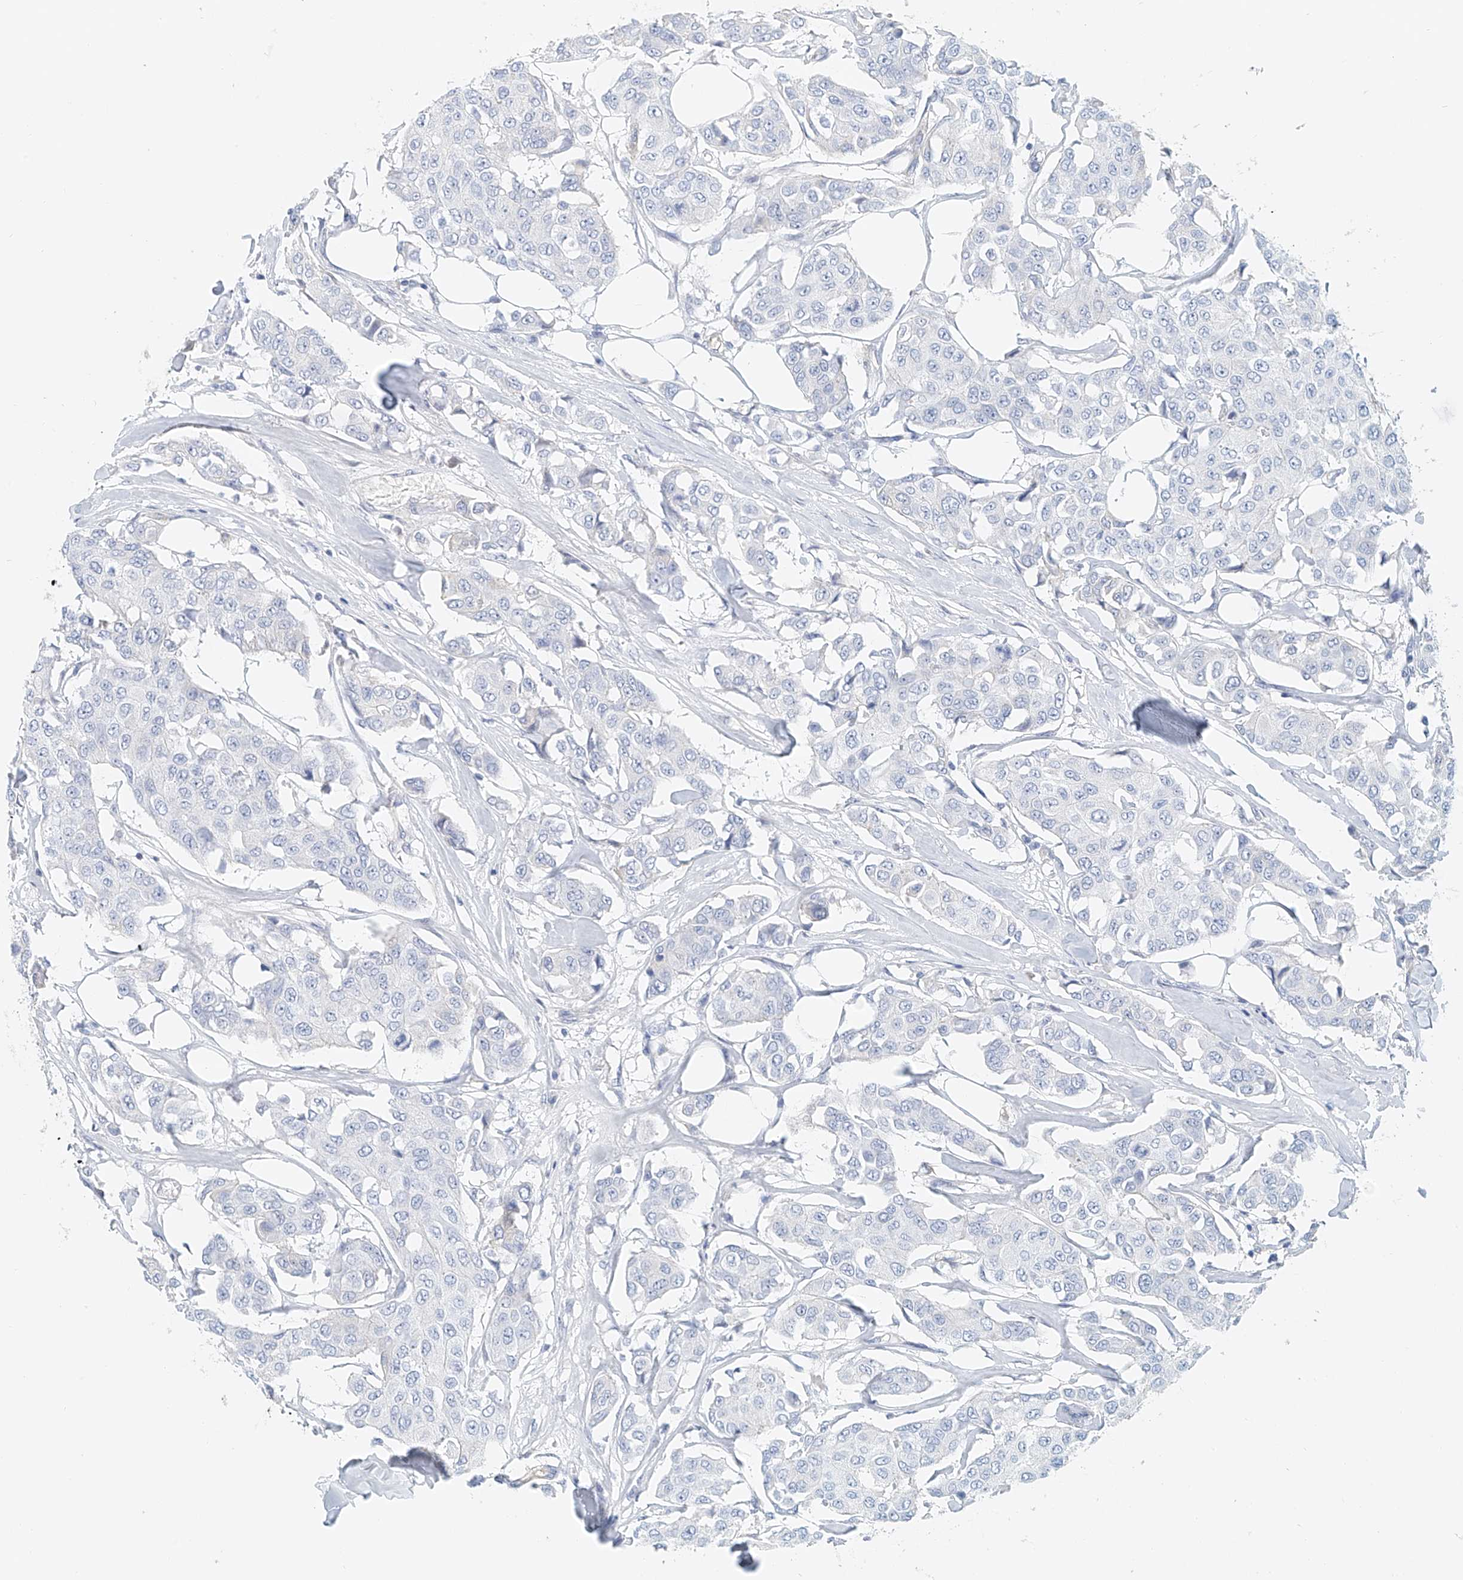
{"staining": {"intensity": "negative", "quantity": "none", "location": "none"}, "tissue": "breast cancer", "cell_type": "Tumor cells", "image_type": "cancer", "snomed": [{"axis": "morphology", "description": "Duct carcinoma"}, {"axis": "topography", "description": "Breast"}], "caption": "This is an immunohistochemistry (IHC) micrograph of breast cancer (invasive ductal carcinoma). There is no staining in tumor cells.", "gene": "FRYL", "patient": {"sex": "female", "age": 80}}